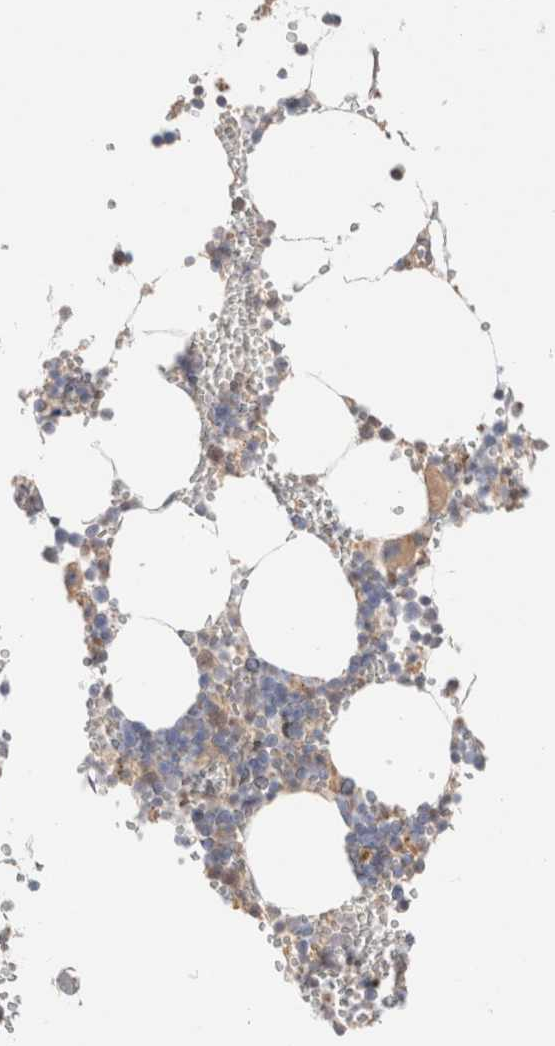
{"staining": {"intensity": "strong", "quantity": ">75%", "location": "nuclear"}, "tissue": "bone marrow", "cell_type": "Hematopoietic cells", "image_type": "normal", "snomed": [{"axis": "morphology", "description": "Normal tissue, NOS"}, {"axis": "topography", "description": "Bone marrow"}], "caption": "About >75% of hematopoietic cells in benign bone marrow reveal strong nuclear protein positivity as visualized by brown immunohistochemical staining.", "gene": "ID3", "patient": {"sex": "male", "age": 70}}